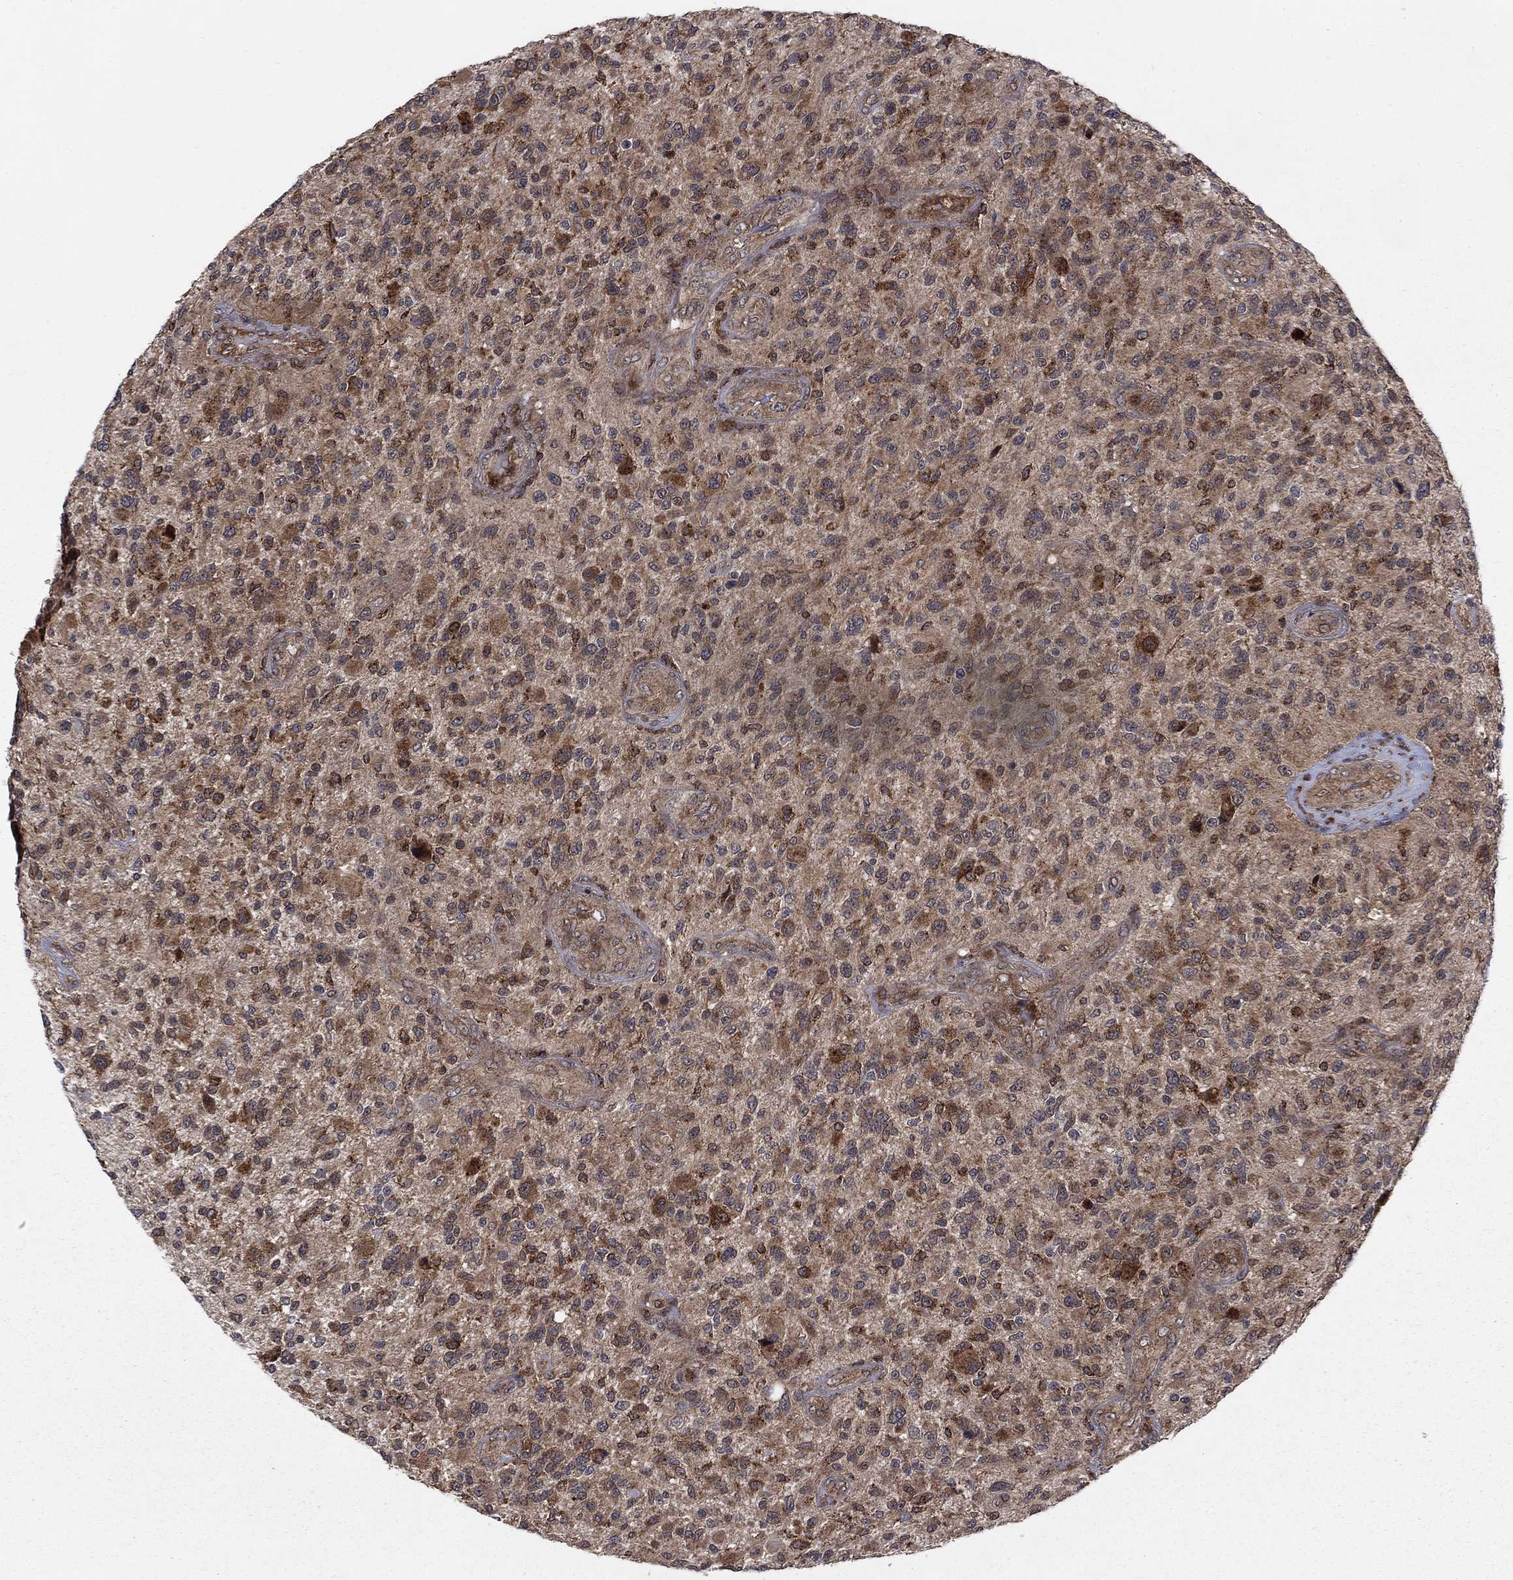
{"staining": {"intensity": "moderate", "quantity": "25%-75%", "location": "cytoplasmic/membranous"}, "tissue": "glioma", "cell_type": "Tumor cells", "image_type": "cancer", "snomed": [{"axis": "morphology", "description": "Glioma, malignant, High grade"}, {"axis": "topography", "description": "Brain"}], "caption": "Moderate cytoplasmic/membranous staining is appreciated in approximately 25%-75% of tumor cells in glioma. (brown staining indicates protein expression, while blue staining denotes nuclei).", "gene": "IFI35", "patient": {"sex": "male", "age": 47}}